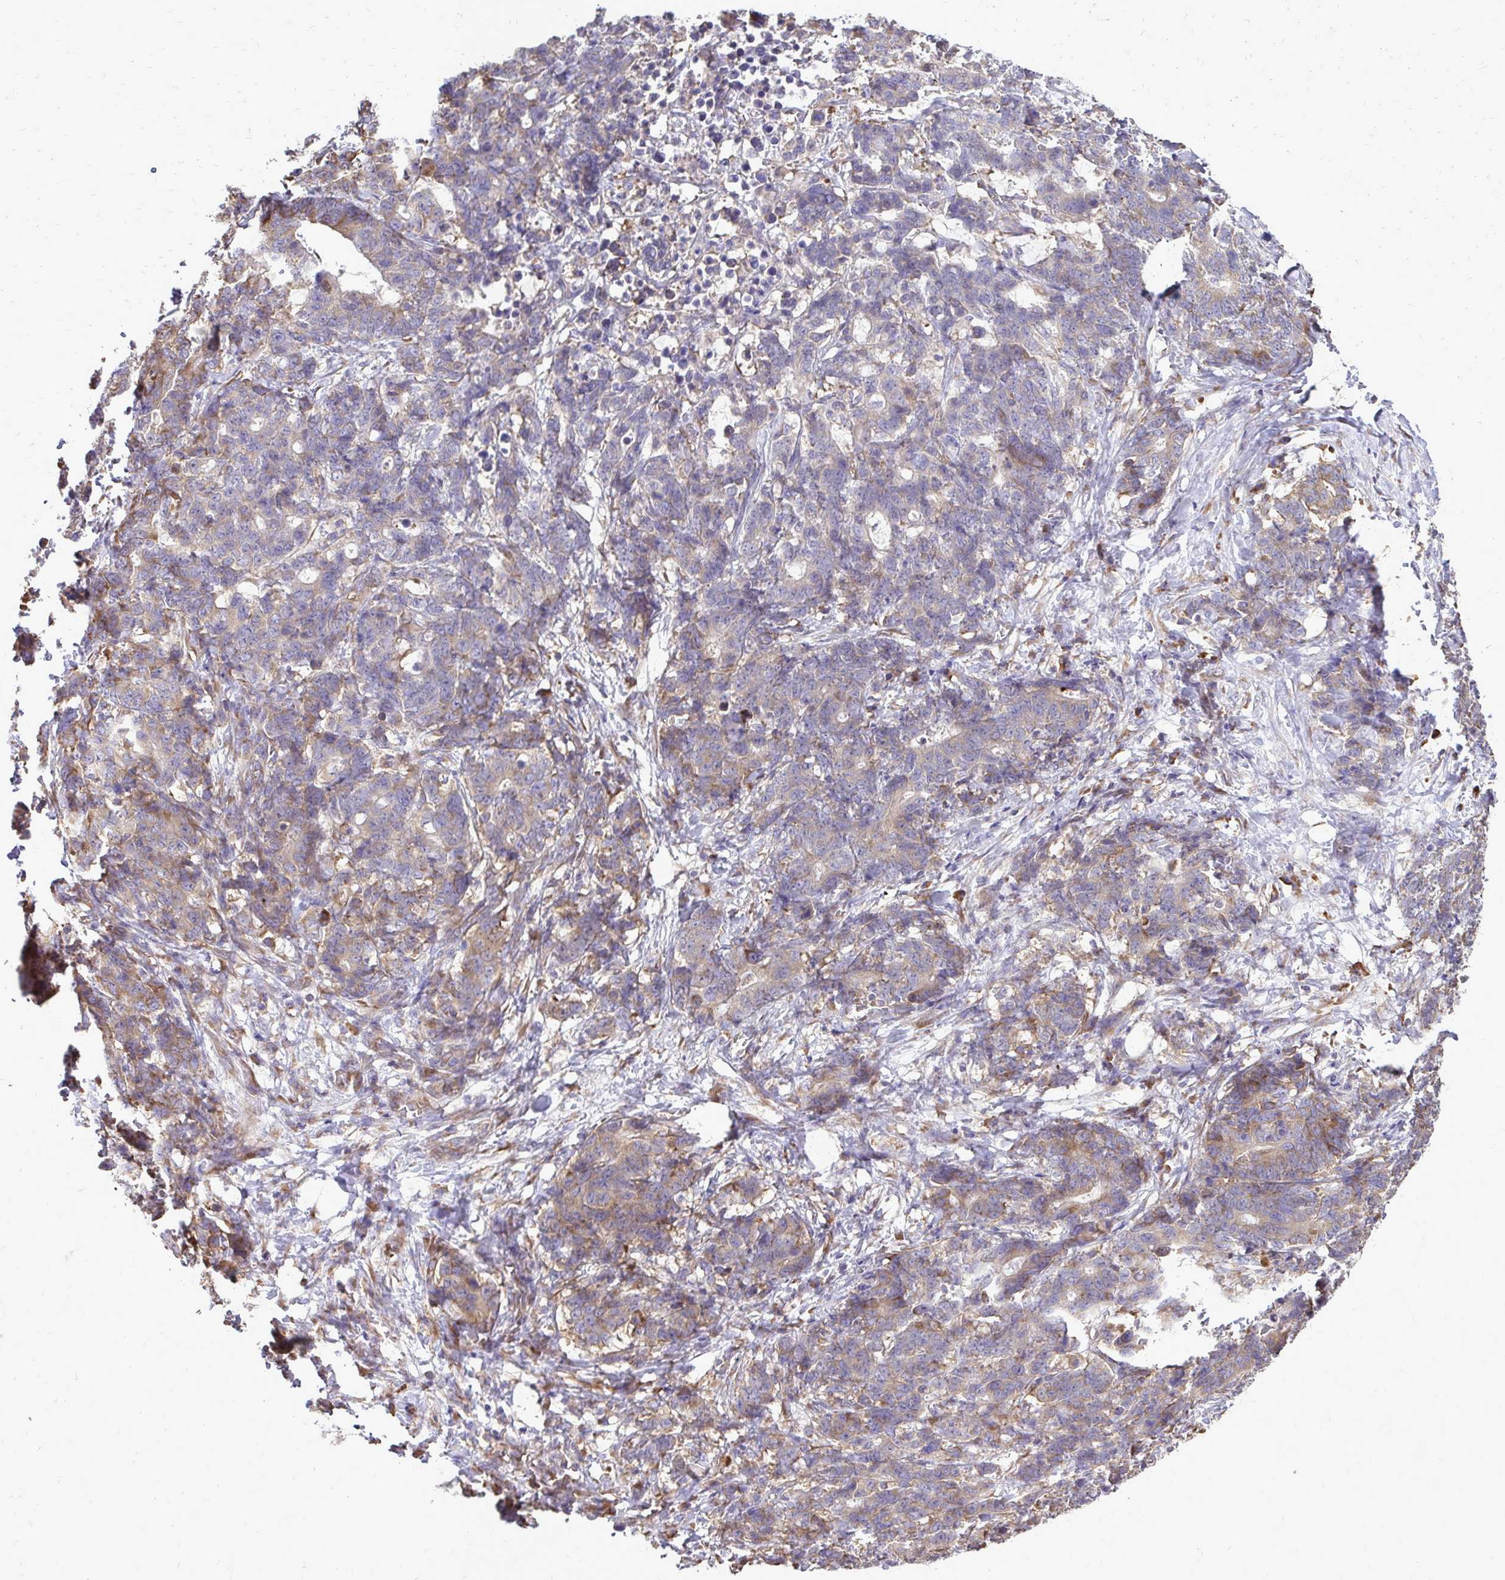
{"staining": {"intensity": "weak", "quantity": "25%-75%", "location": "cytoplasmic/membranous"}, "tissue": "stomach cancer", "cell_type": "Tumor cells", "image_type": "cancer", "snomed": [{"axis": "morphology", "description": "Normal tissue, NOS"}, {"axis": "morphology", "description": "Adenocarcinoma, NOS"}, {"axis": "topography", "description": "Stomach"}], "caption": "Adenocarcinoma (stomach) stained with a protein marker exhibits weak staining in tumor cells.", "gene": "RPS3", "patient": {"sex": "female", "age": 64}}